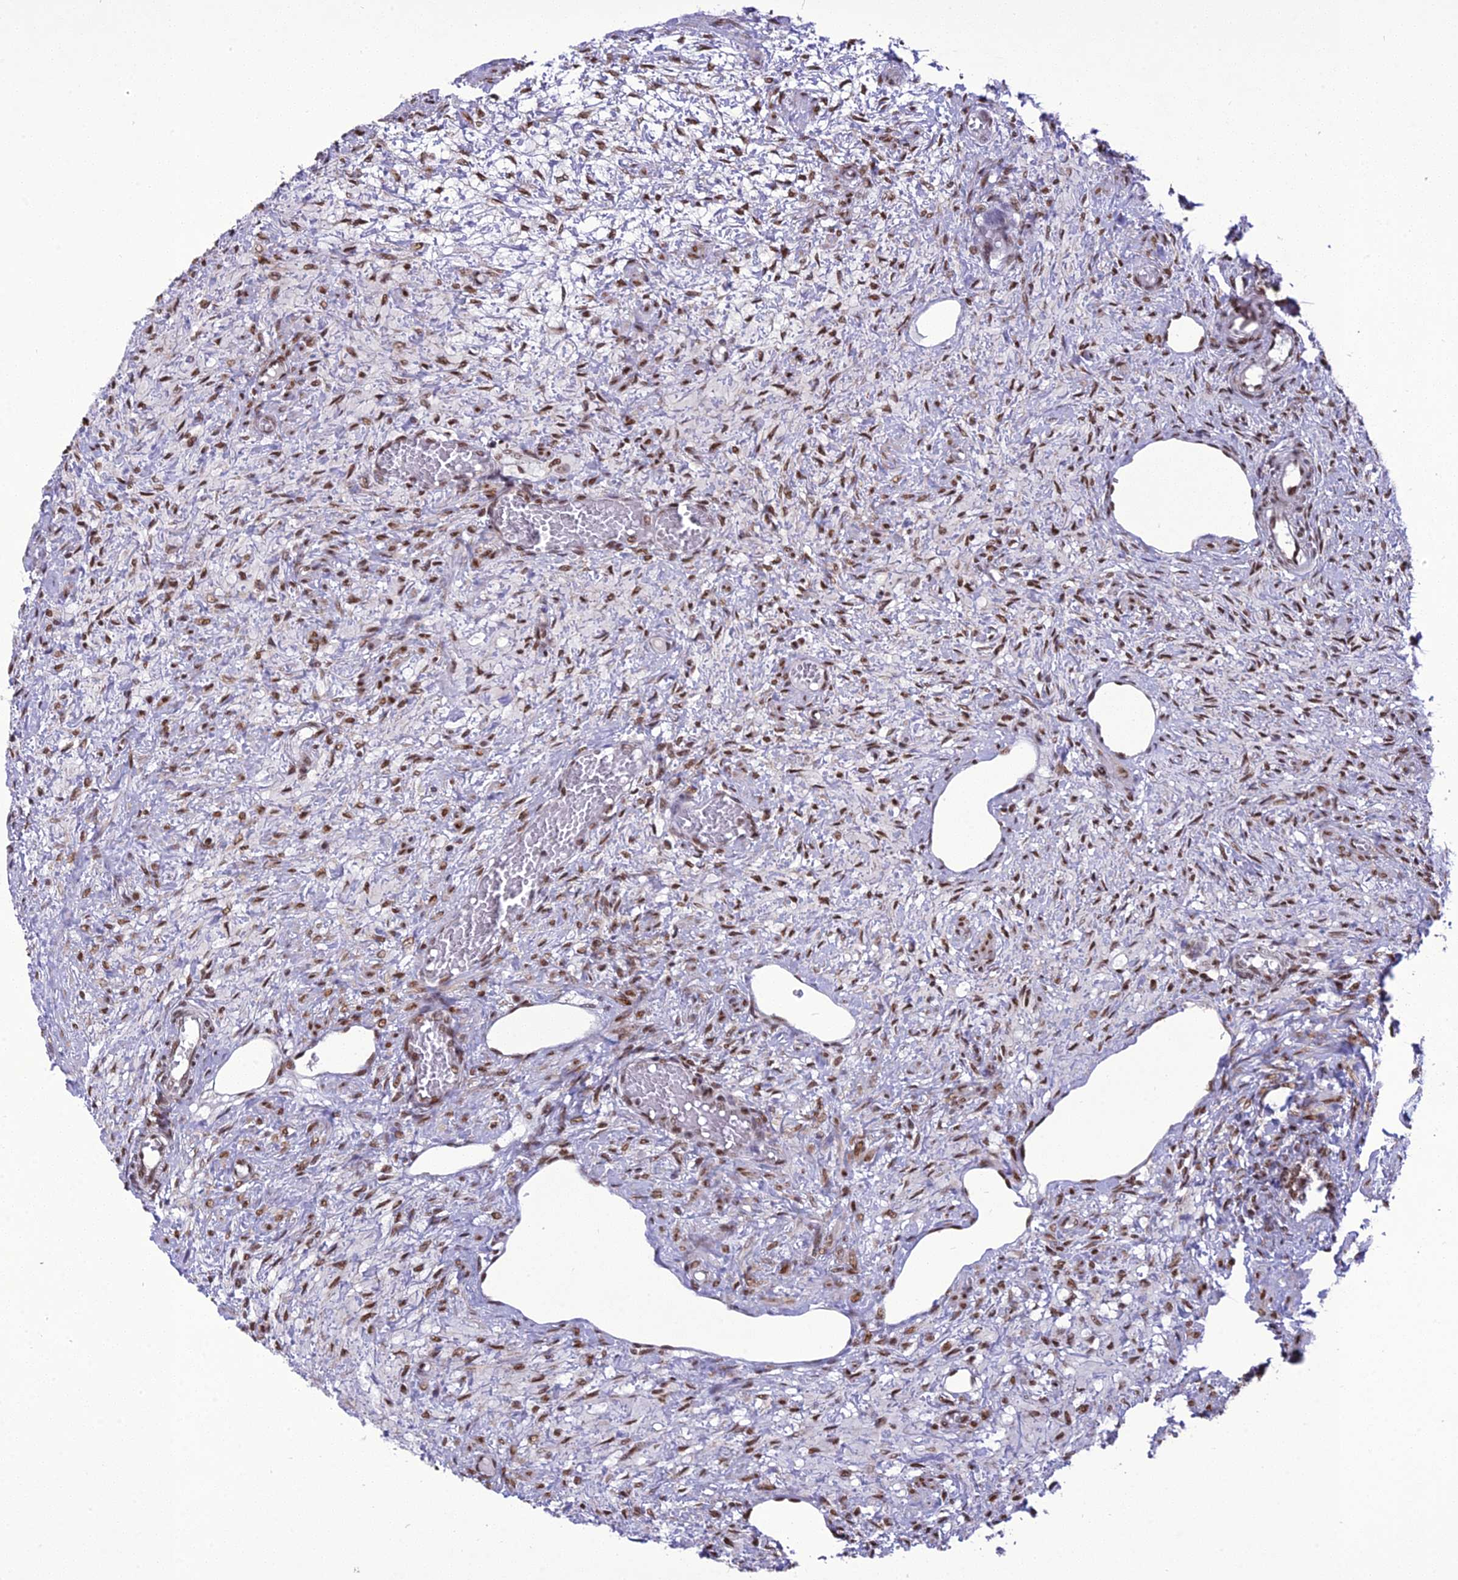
{"staining": {"intensity": "moderate", "quantity": "25%-75%", "location": "nuclear"}, "tissue": "ovary", "cell_type": "Ovarian stroma cells", "image_type": "normal", "snomed": [{"axis": "morphology", "description": "Normal tissue, NOS"}, {"axis": "topography", "description": "Ovary"}], "caption": "Protein expression analysis of normal human ovary reveals moderate nuclear positivity in approximately 25%-75% of ovarian stroma cells. (DAB (3,3'-diaminobenzidine) IHC with brightfield microscopy, high magnification).", "gene": "DDX1", "patient": {"sex": "female", "age": 27}}